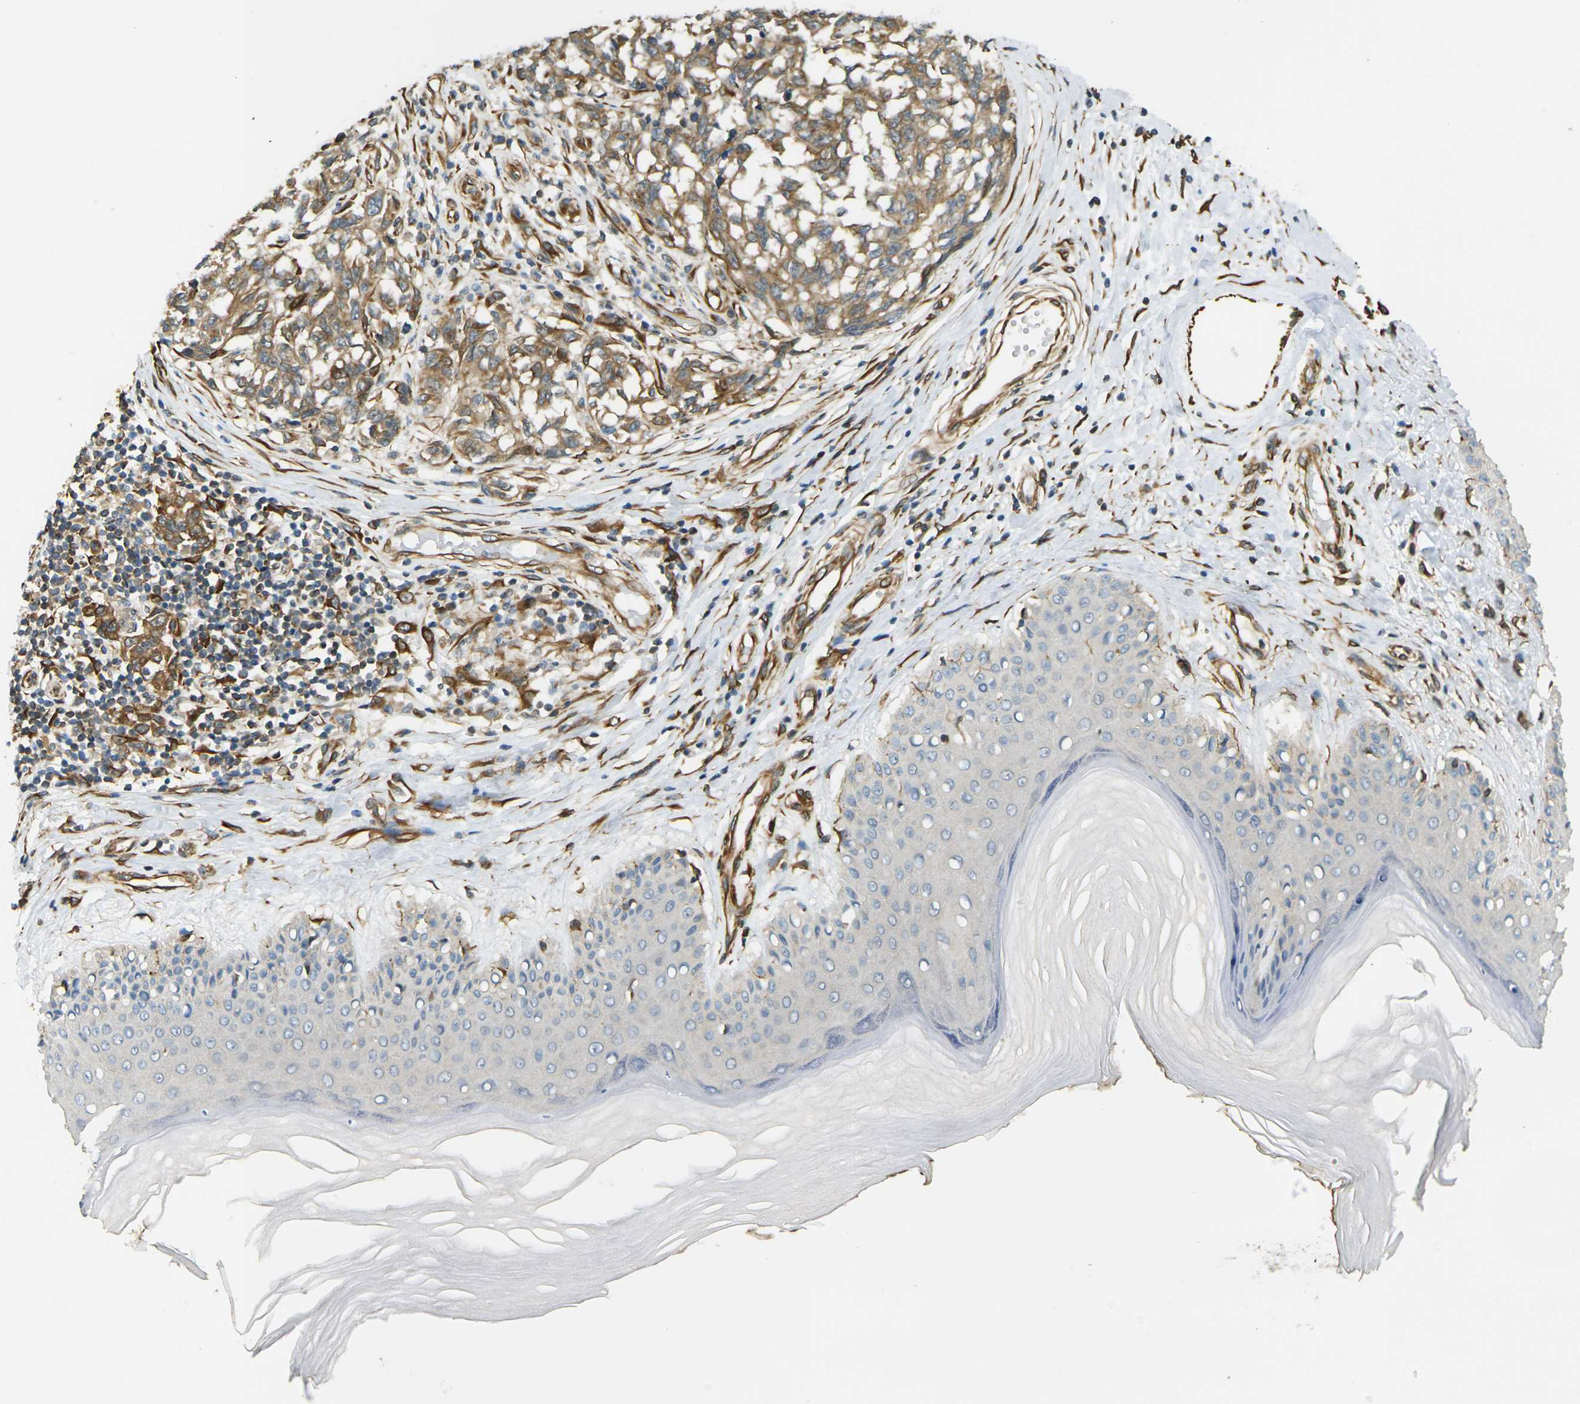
{"staining": {"intensity": "moderate", "quantity": ">75%", "location": "cytoplasmic/membranous"}, "tissue": "melanoma", "cell_type": "Tumor cells", "image_type": "cancer", "snomed": [{"axis": "morphology", "description": "Malignant melanoma, NOS"}, {"axis": "topography", "description": "Skin"}], "caption": "DAB (3,3'-diaminobenzidine) immunohistochemical staining of malignant melanoma exhibits moderate cytoplasmic/membranous protein positivity in approximately >75% of tumor cells. (Stains: DAB (3,3'-diaminobenzidine) in brown, nuclei in blue, Microscopy: brightfield microscopy at high magnification).", "gene": "CYTH3", "patient": {"sex": "female", "age": 64}}